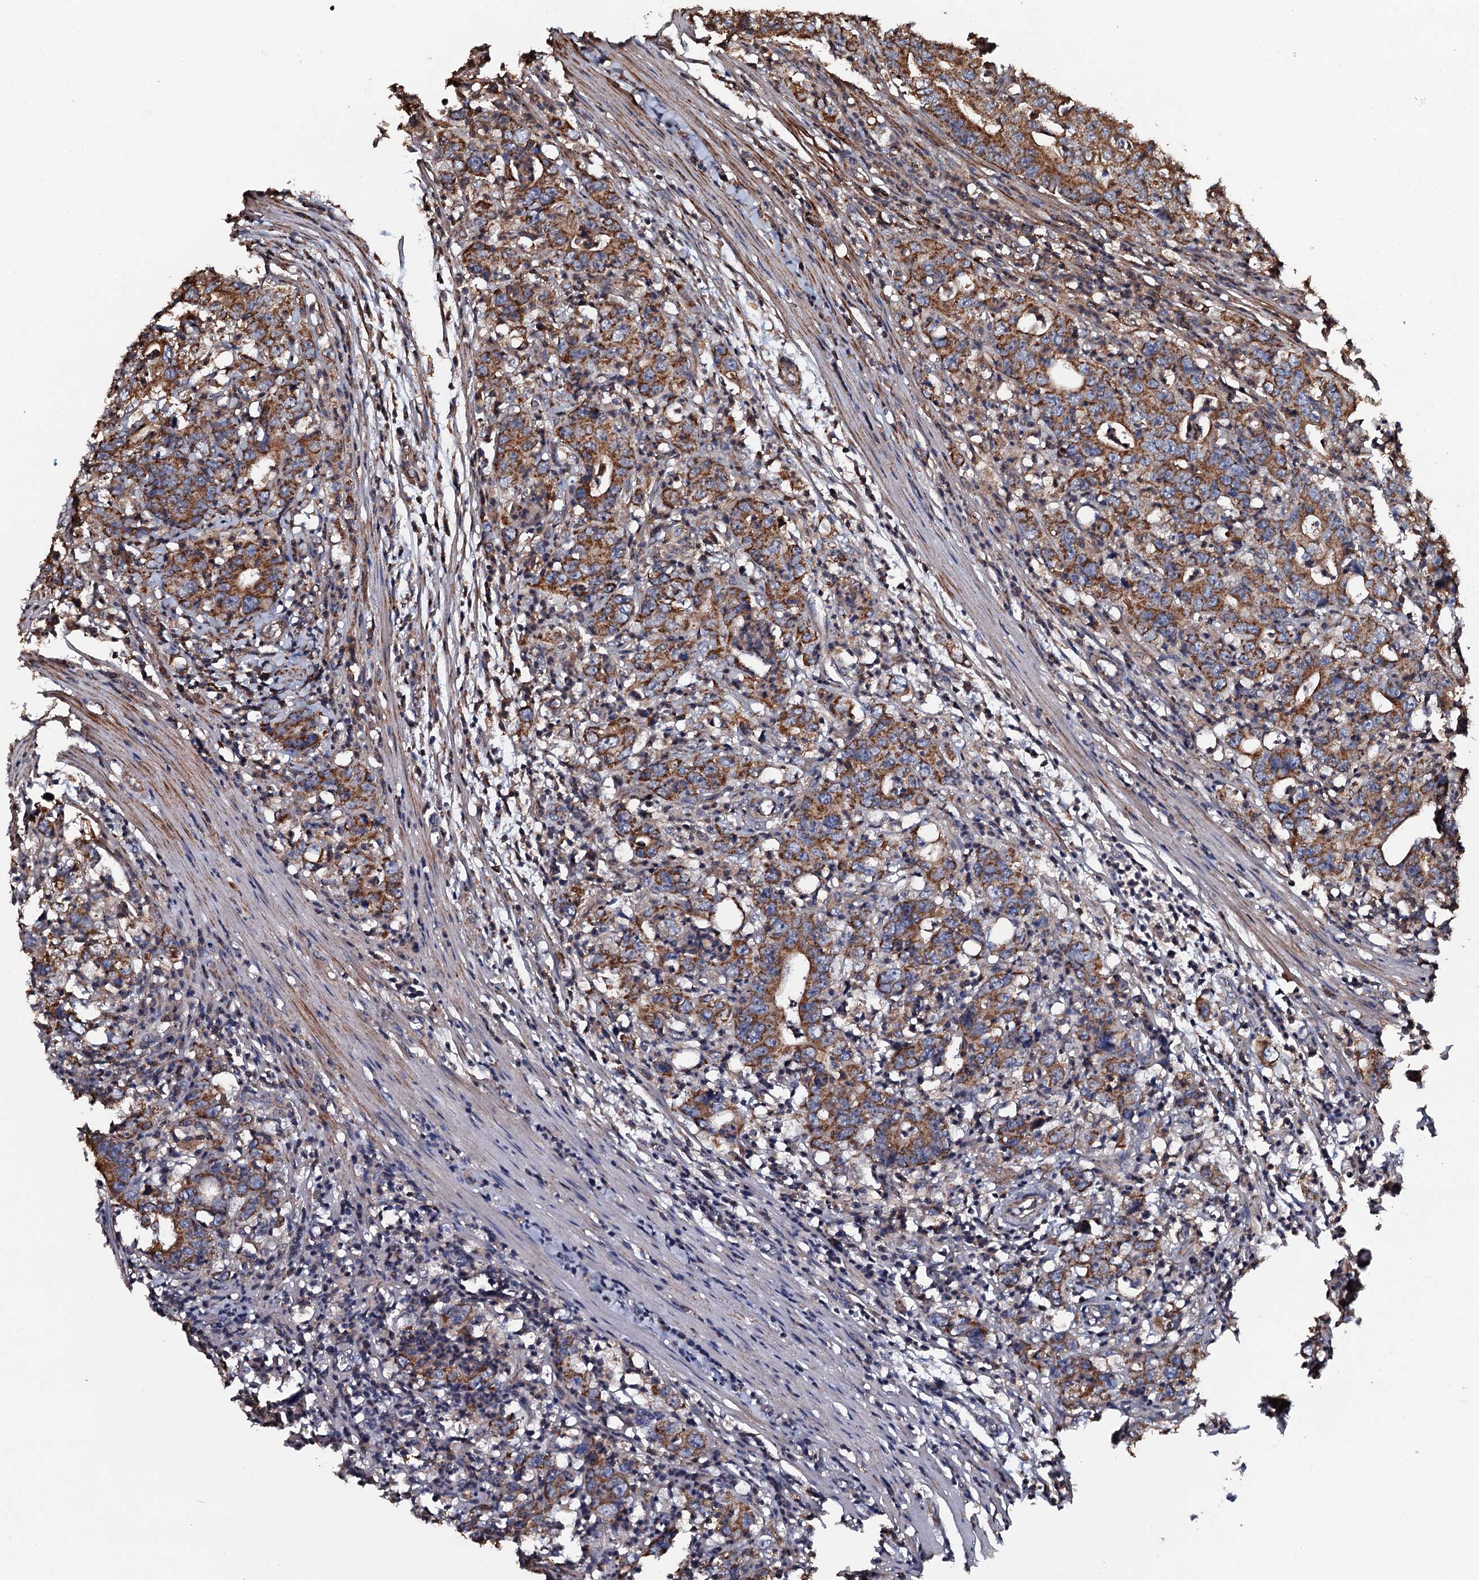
{"staining": {"intensity": "moderate", "quantity": ">75%", "location": "cytoplasmic/membranous"}, "tissue": "colorectal cancer", "cell_type": "Tumor cells", "image_type": "cancer", "snomed": [{"axis": "morphology", "description": "Adenocarcinoma, NOS"}, {"axis": "topography", "description": "Colon"}], "caption": "Colorectal adenocarcinoma was stained to show a protein in brown. There is medium levels of moderate cytoplasmic/membranous staining in approximately >75% of tumor cells.", "gene": "VWA8", "patient": {"sex": "female", "age": 75}}